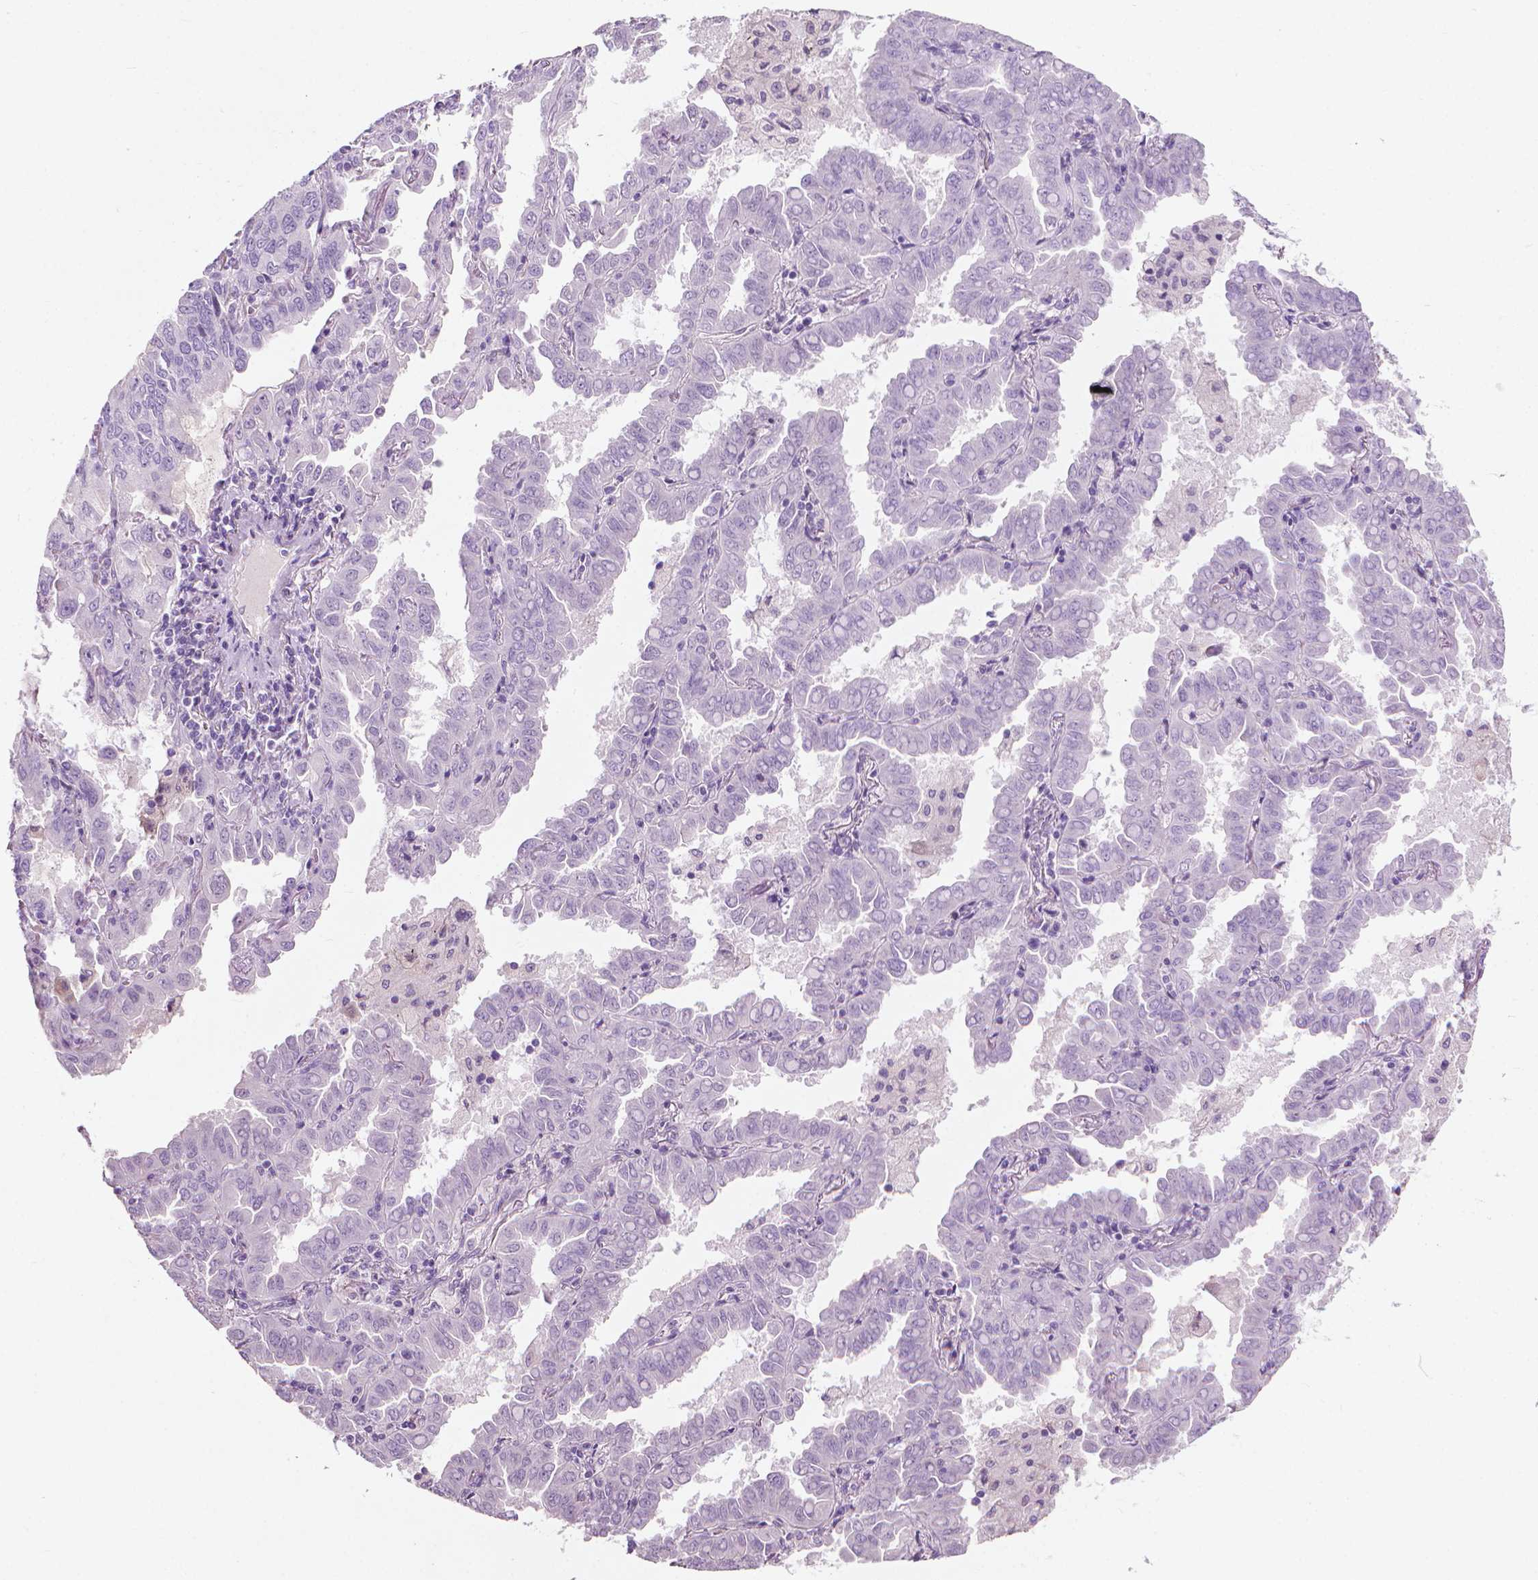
{"staining": {"intensity": "negative", "quantity": "none", "location": "none"}, "tissue": "lung cancer", "cell_type": "Tumor cells", "image_type": "cancer", "snomed": [{"axis": "morphology", "description": "Adenocarcinoma, NOS"}, {"axis": "topography", "description": "Lung"}], "caption": "Lung adenocarcinoma was stained to show a protein in brown. There is no significant expression in tumor cells.", "gene": "KRT73", "patient": {"sex": "male", "age": 64}}